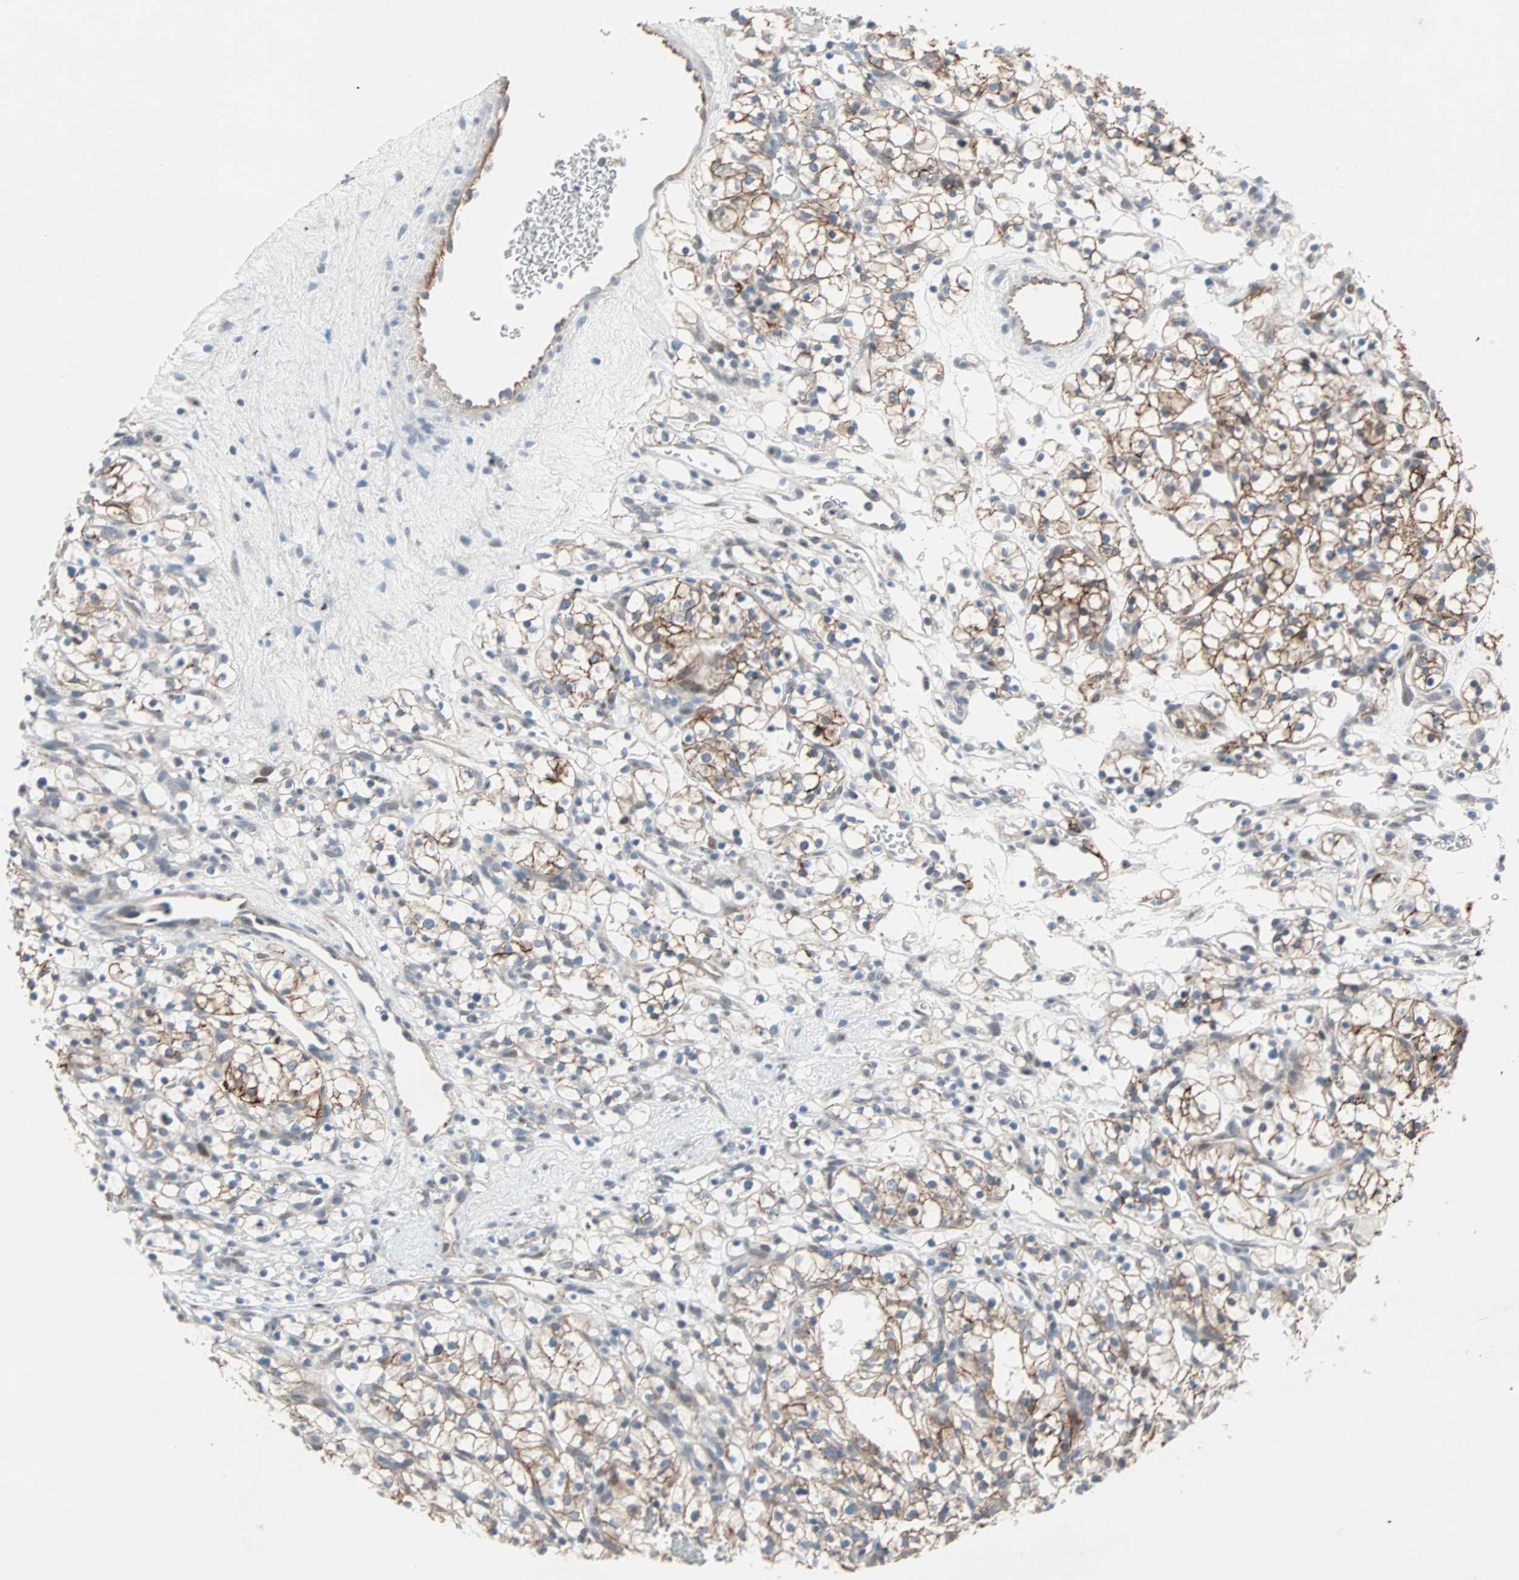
{"staining": {"intensity": "strong", "quantity": "25%-75%", "location": "cytoplasmic/membranous"}, "tissue": "renal cancer", "cell_type": "Tumor cells", "image_type": "cancer", "snomed": [{"axis": "morphology", "description": "Adenocarcinoma, NOS"}, {"axis": "topography", "description": "Kidney"}], "caption": "The photomicrograph exhibits staining of adenocarcinoma (renal), revealing strong cytoplasmic/membranous protein positivity (brown color) within tumor cells.", "gene": "CAND2", "patient": {"sex": "female", "age": 57}}